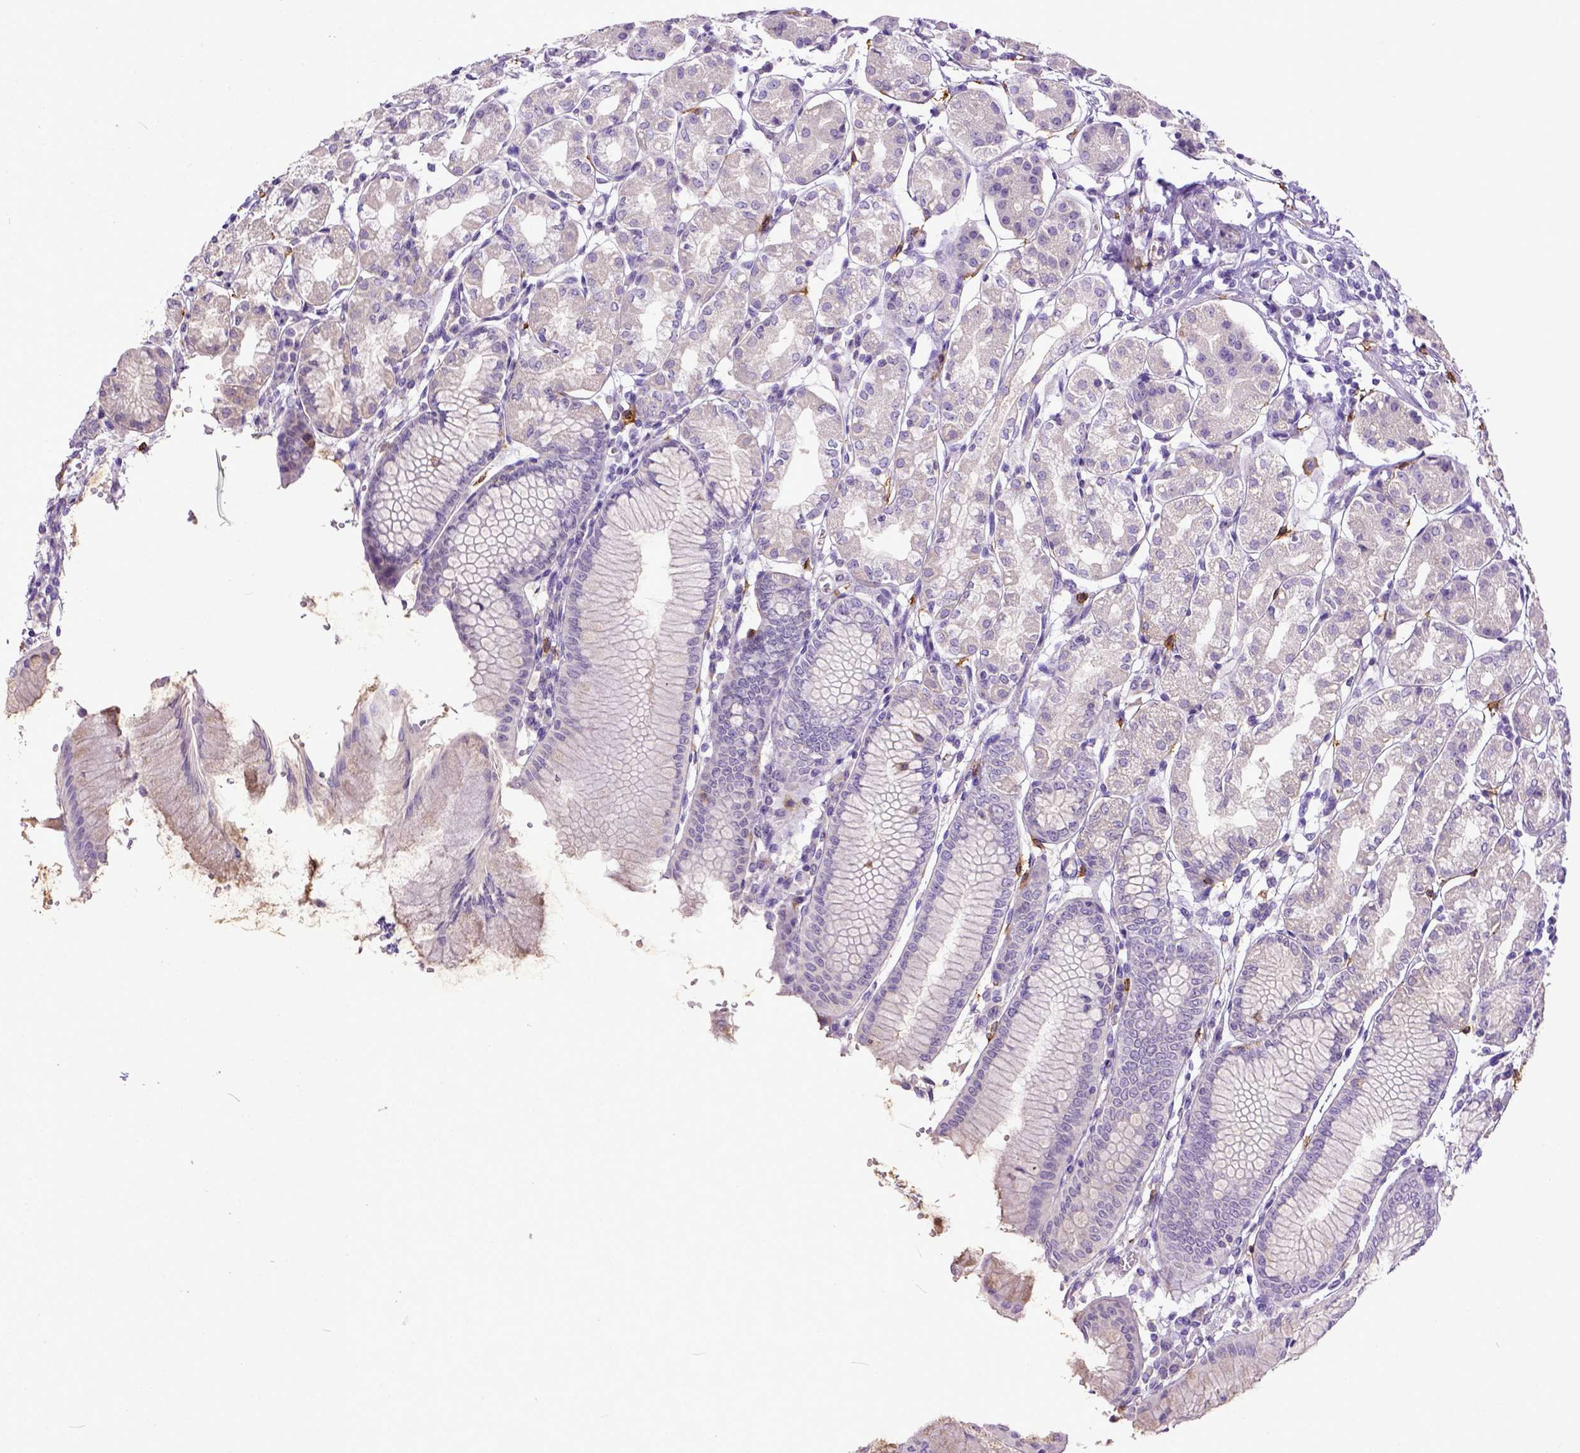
{"staining": {"intensity": "negative", "quantity": "none", "location": "none"}, "tissue": "stomach", "cell_type": "Glandular cells", "image_type": "normal", "snomed": [{"axis": "morphology", "description": "Normal tissue, NOS"}, {"axis": "topography", "description": "Skeletal muscle"}, {"axis": "topography", "description": "Stomach"}], "caption": "Immunohistochemistry (IHC) histopathology image of normal stomach: stomach stained with DAB exhibits no significant protein expression in glandular cells. (DAB (3,3'-diaminobenzidine) immunohistochemistry, high magnification).", "gene": "KIT", "patient": {"sex": "female", "age": 57}}